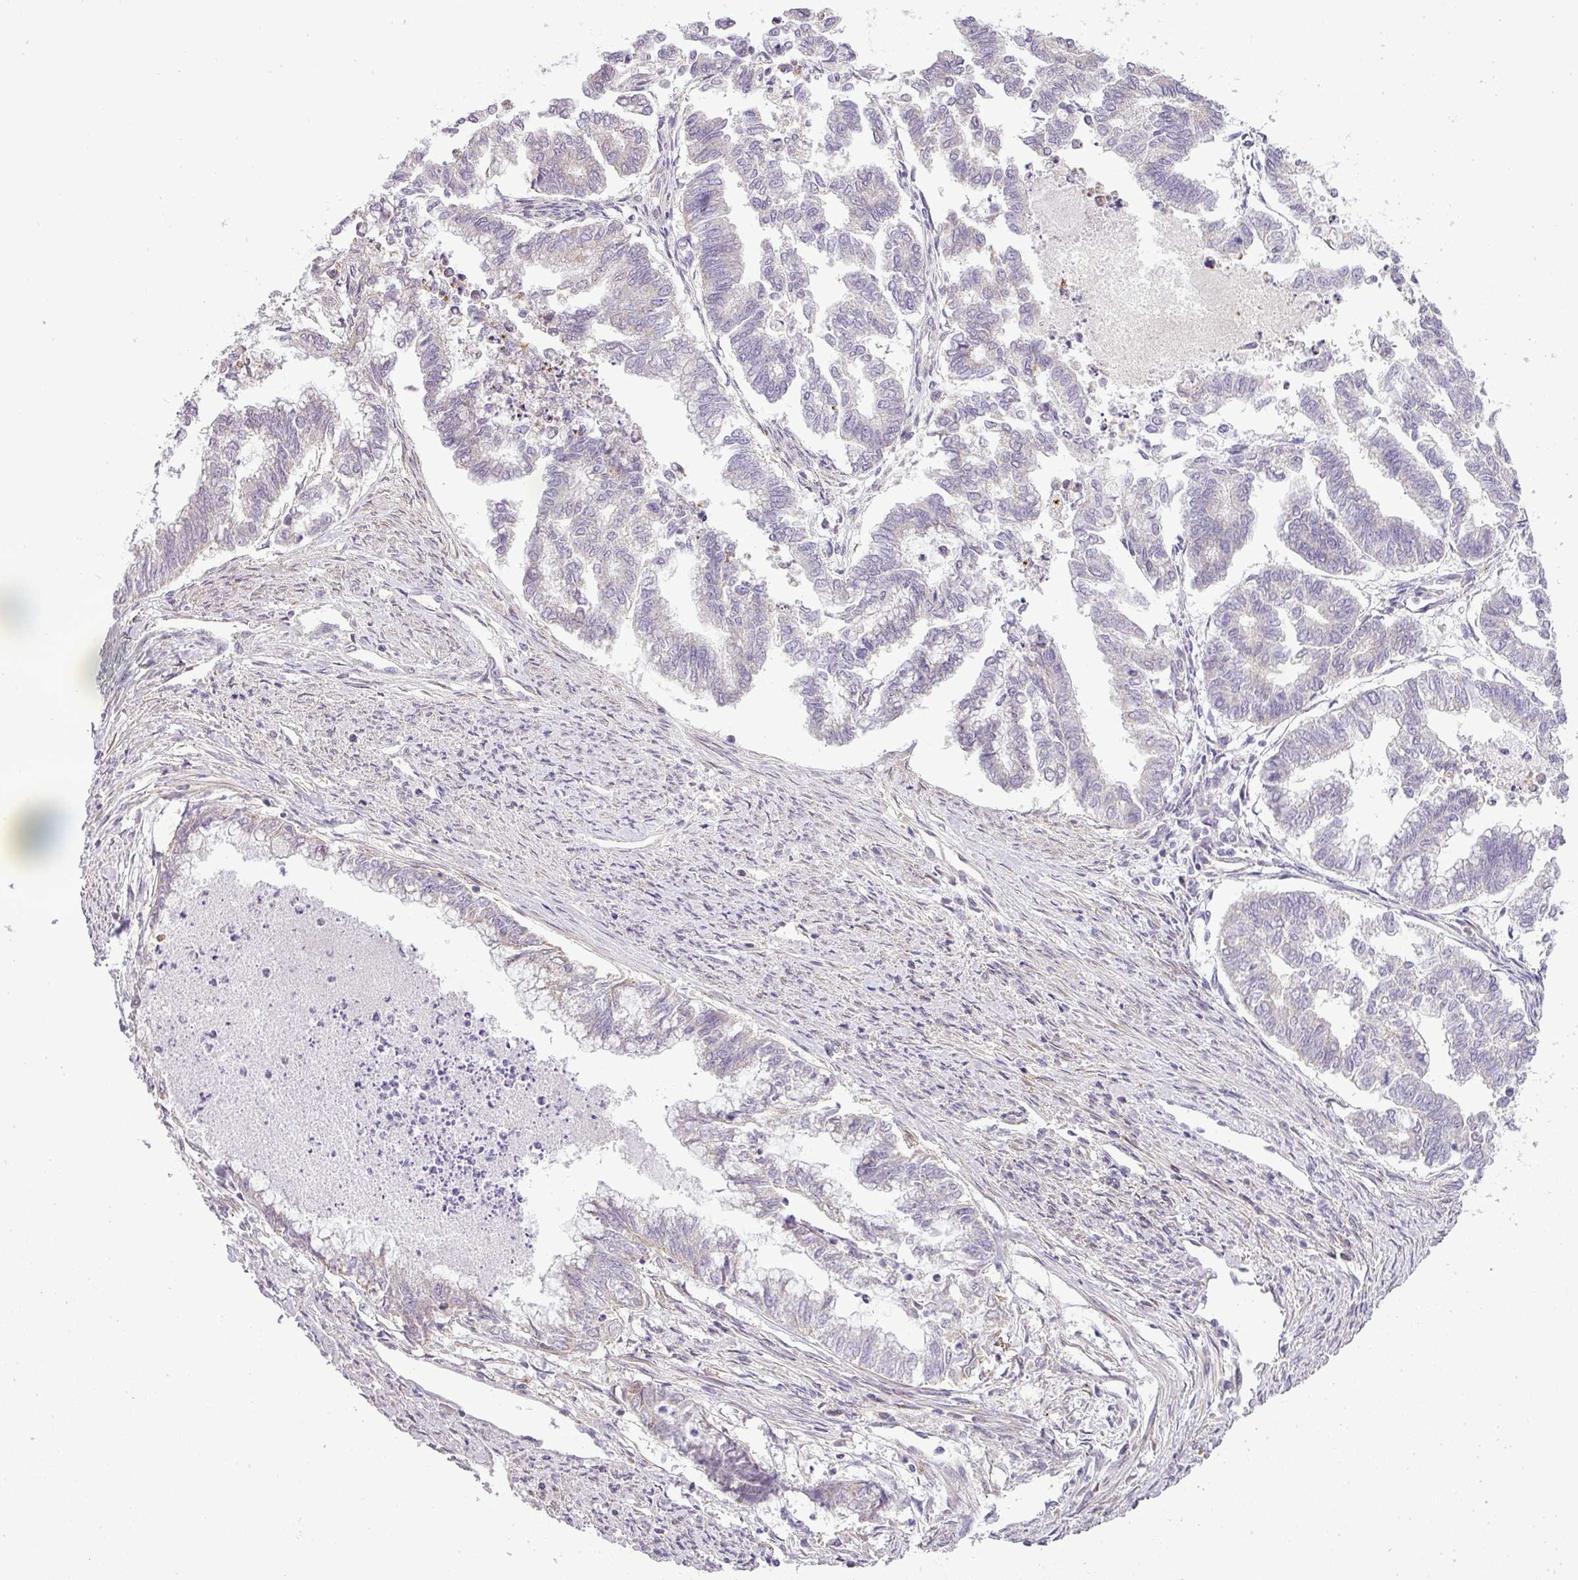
{"staining": {"intensity": "negative", "quantity": "none", "location": "none"}, "tissue": "endometrial cancer", "cell_type": "Tumor cells", "image_type": "cancer", "snomed": [{"axis": "morphology", "description": "Adenocarcinoma, NOS"}, {"axis": "topography", "description": "Endometrium"}], "caption": "This is an immunohistochemistry histopathology image of human endometrial cancer. There is no expression in tumor cells.", "gene": "ZDHHC1", "patient": {"sex": "female", "age": 79}}